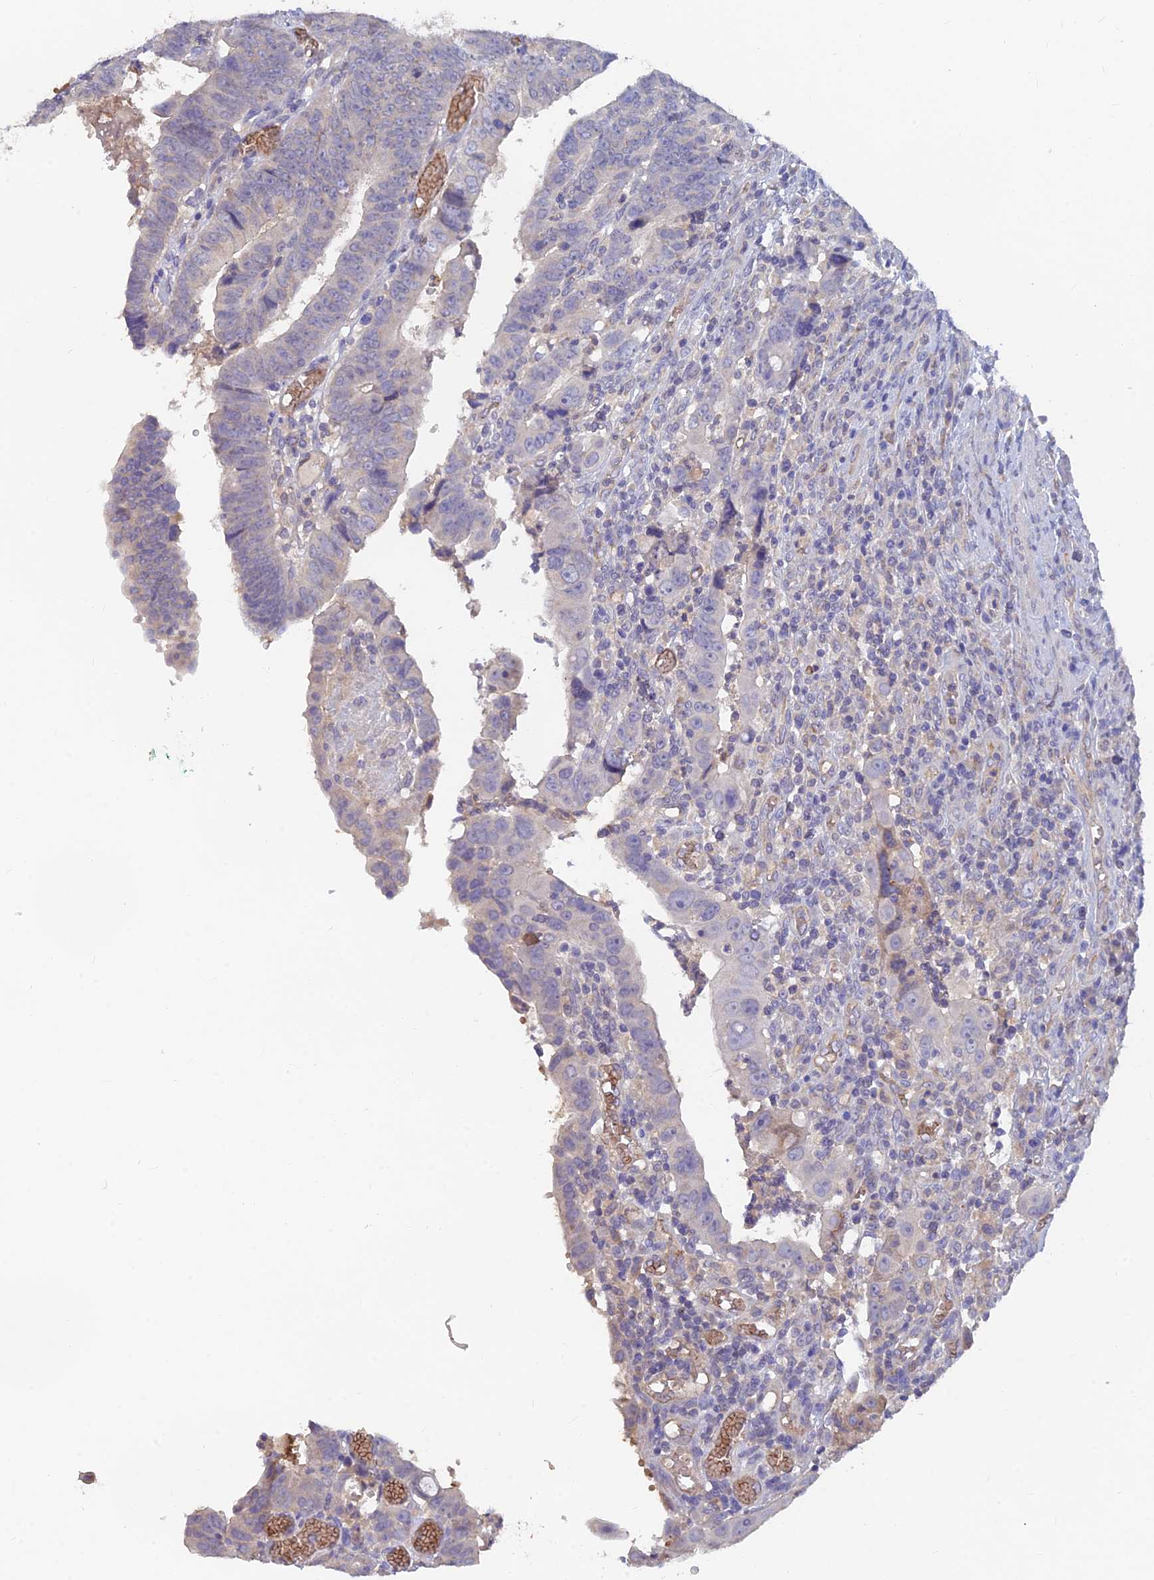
{"staining": {"intensity": "negative", "quantity": "none", "location": "none"}, "tissue": "colorectal cancer", "cell_type": "Tumor cells", "image_type": "cancer", "snomed": [{"axis": "morphology", "description": "Normal tissue, NOS"}, {"axis": "morphology", "description": "Adenocarcinoma, NOS"}, {"axis": "topography", "description": "Rectum"}], "caption": "This image is of colorectal cancer (adenocarcinoma) stained with immunohistochemistry (IHC) to label a protein in brown with the nuclei are counter-stained blue. There is no positivity in tumor cells.", "gene": "ARRDC1", "patient": {"sex": "female", "age": 65}}